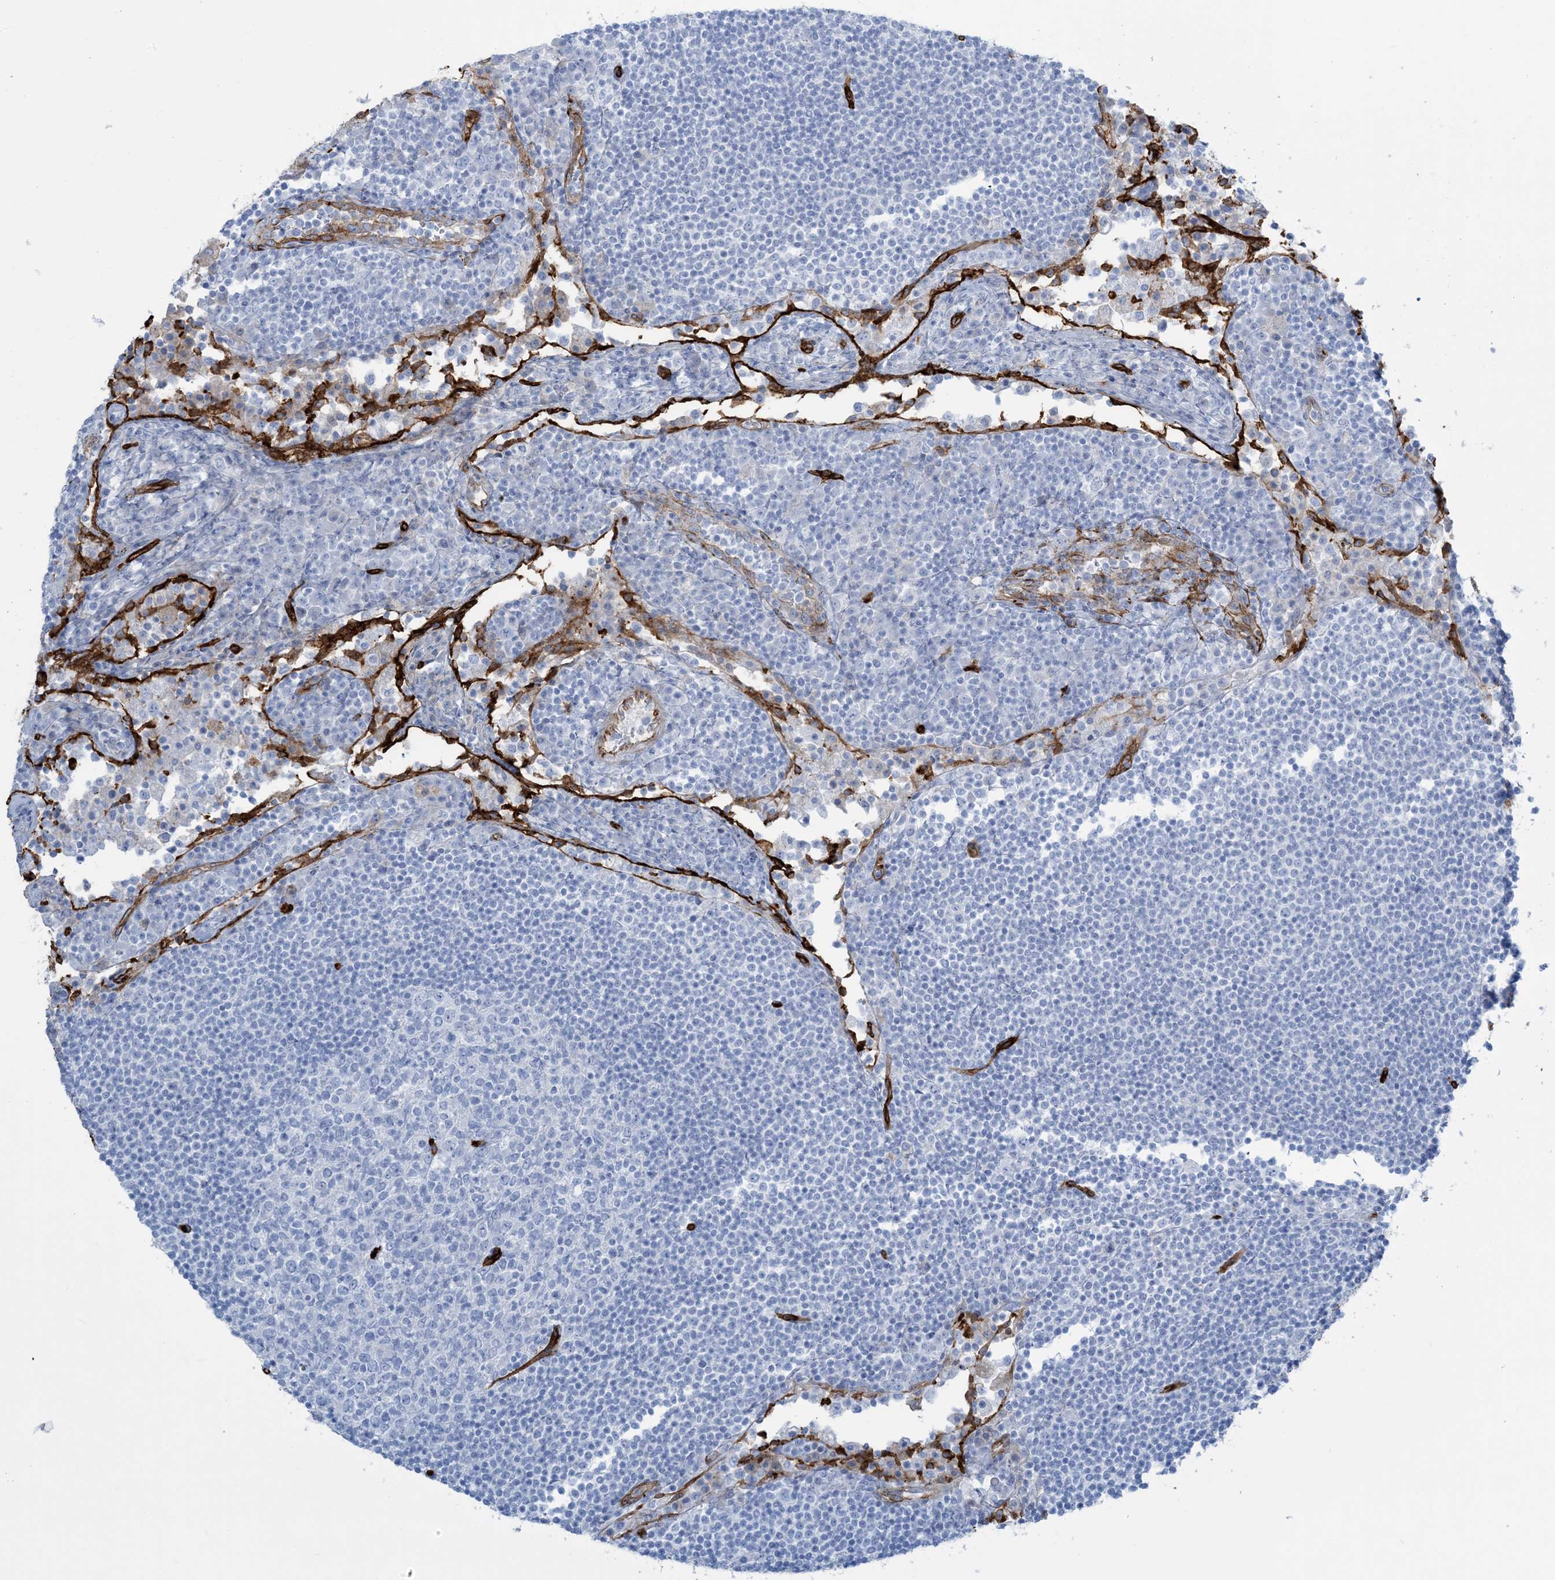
{"staining": {"intensity": "negative", "quantity": "none", "location": "none"}, "tissue": "lymph node", "cell_type": "Germinal center cells", "image_type": "normal", "snomed": [{"axis": "morphology", "description": "Normal tissue, NOS"}, {"axis": "topography", "description": "Lymph node"}], "caption": "DAB (3,3'-diaminobenzidine) immunohistochemical staining of benign lymph node demonstrates no significant expression in germinal center cells.", "gene": "EPS8L3", "patient": {"sex": "female", "age": 53}}